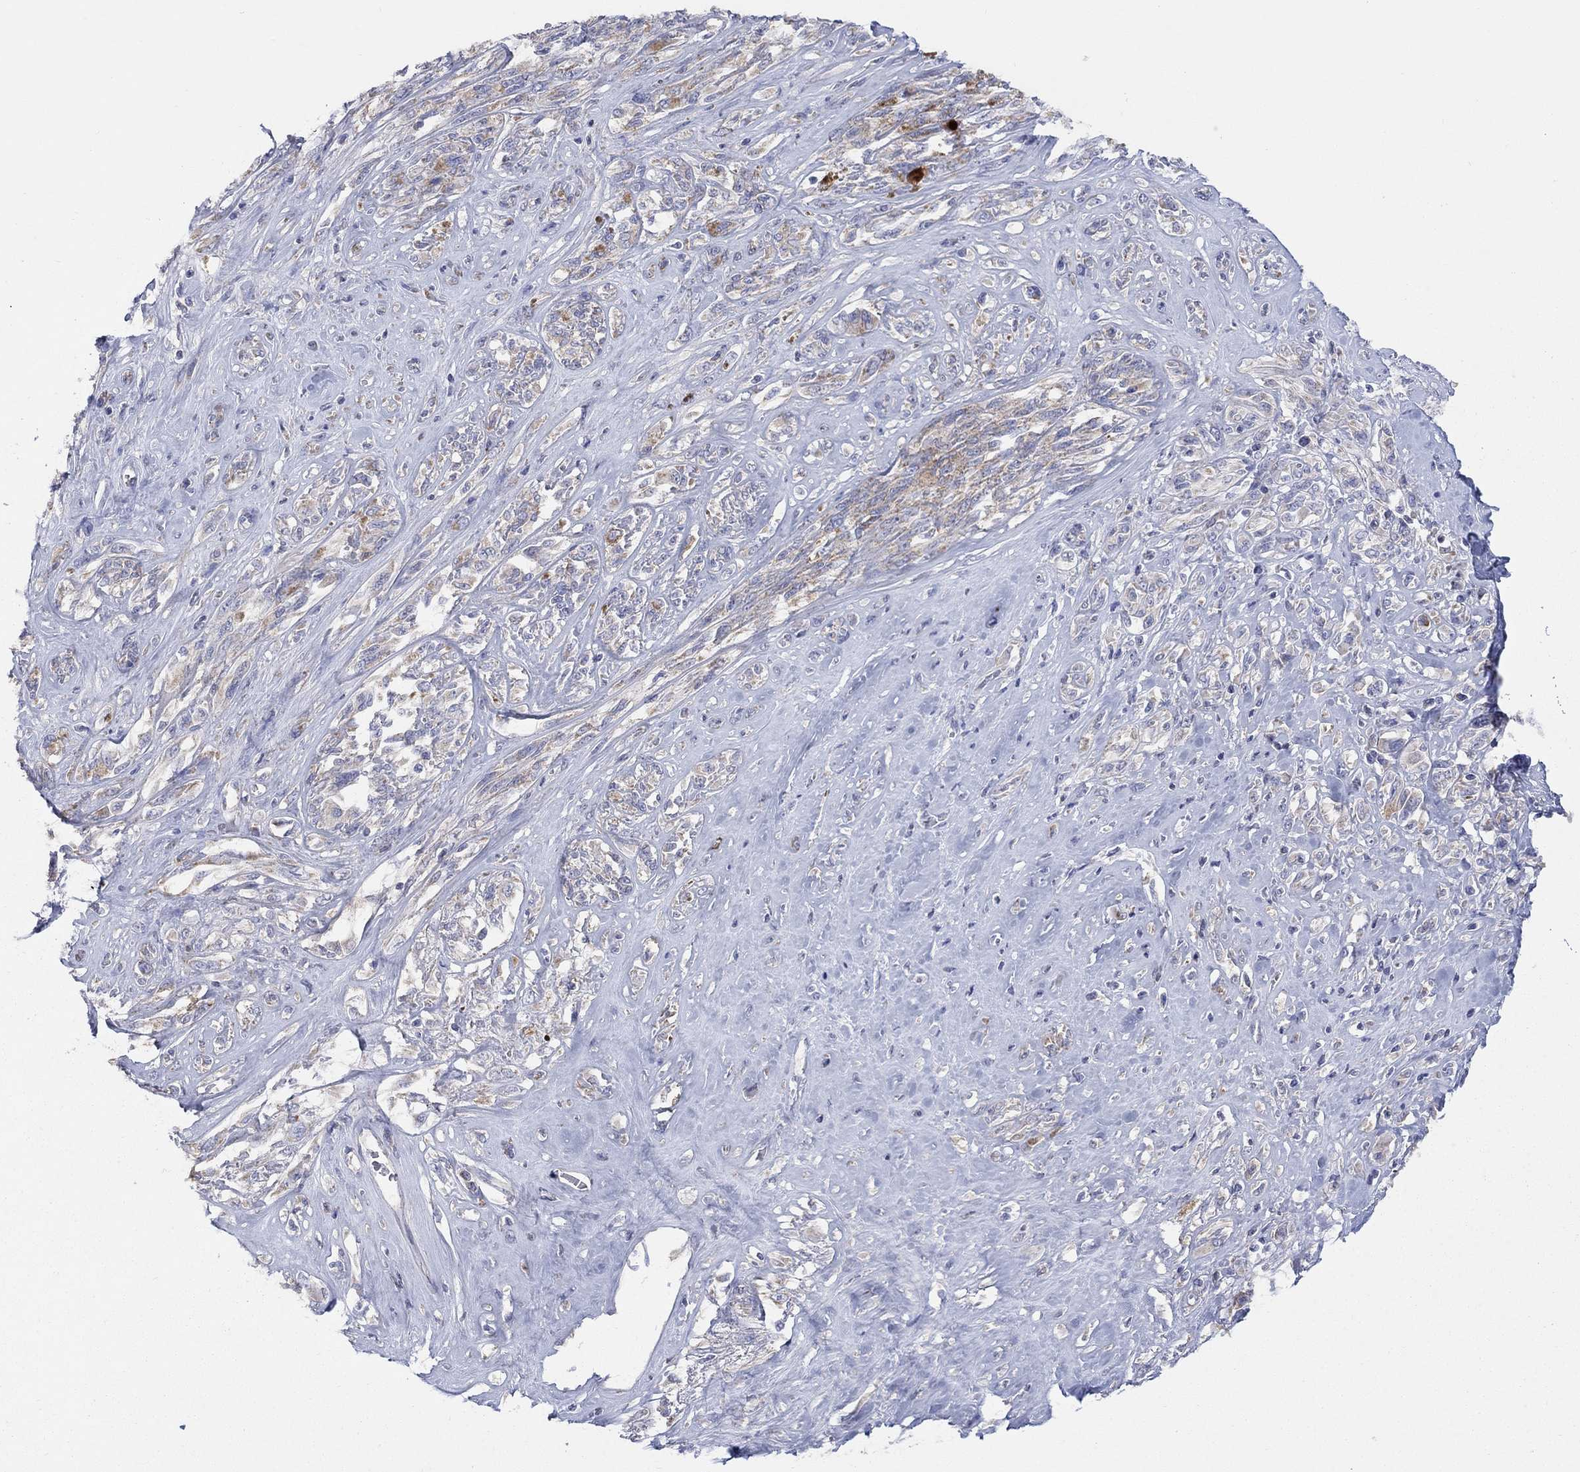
{"staining": {"intensity": "weak", "quantity": "<25%", "location": "cytoplasmic/membranous"}, "tissue": "melanoma", "cell_type": "Tumor cells", "image_type": "cancer", "snomed": [{"axis": "morphology", "description": "Malignant melanoma, NOS"}, {"axis": "topography", "description": "Skin"}], "caption": "Histopathology image shows no protein expression in tumor cells of melanoma tissue.", "gene": "CLVS1", "patient": {"sex": "female", "age": 91}}